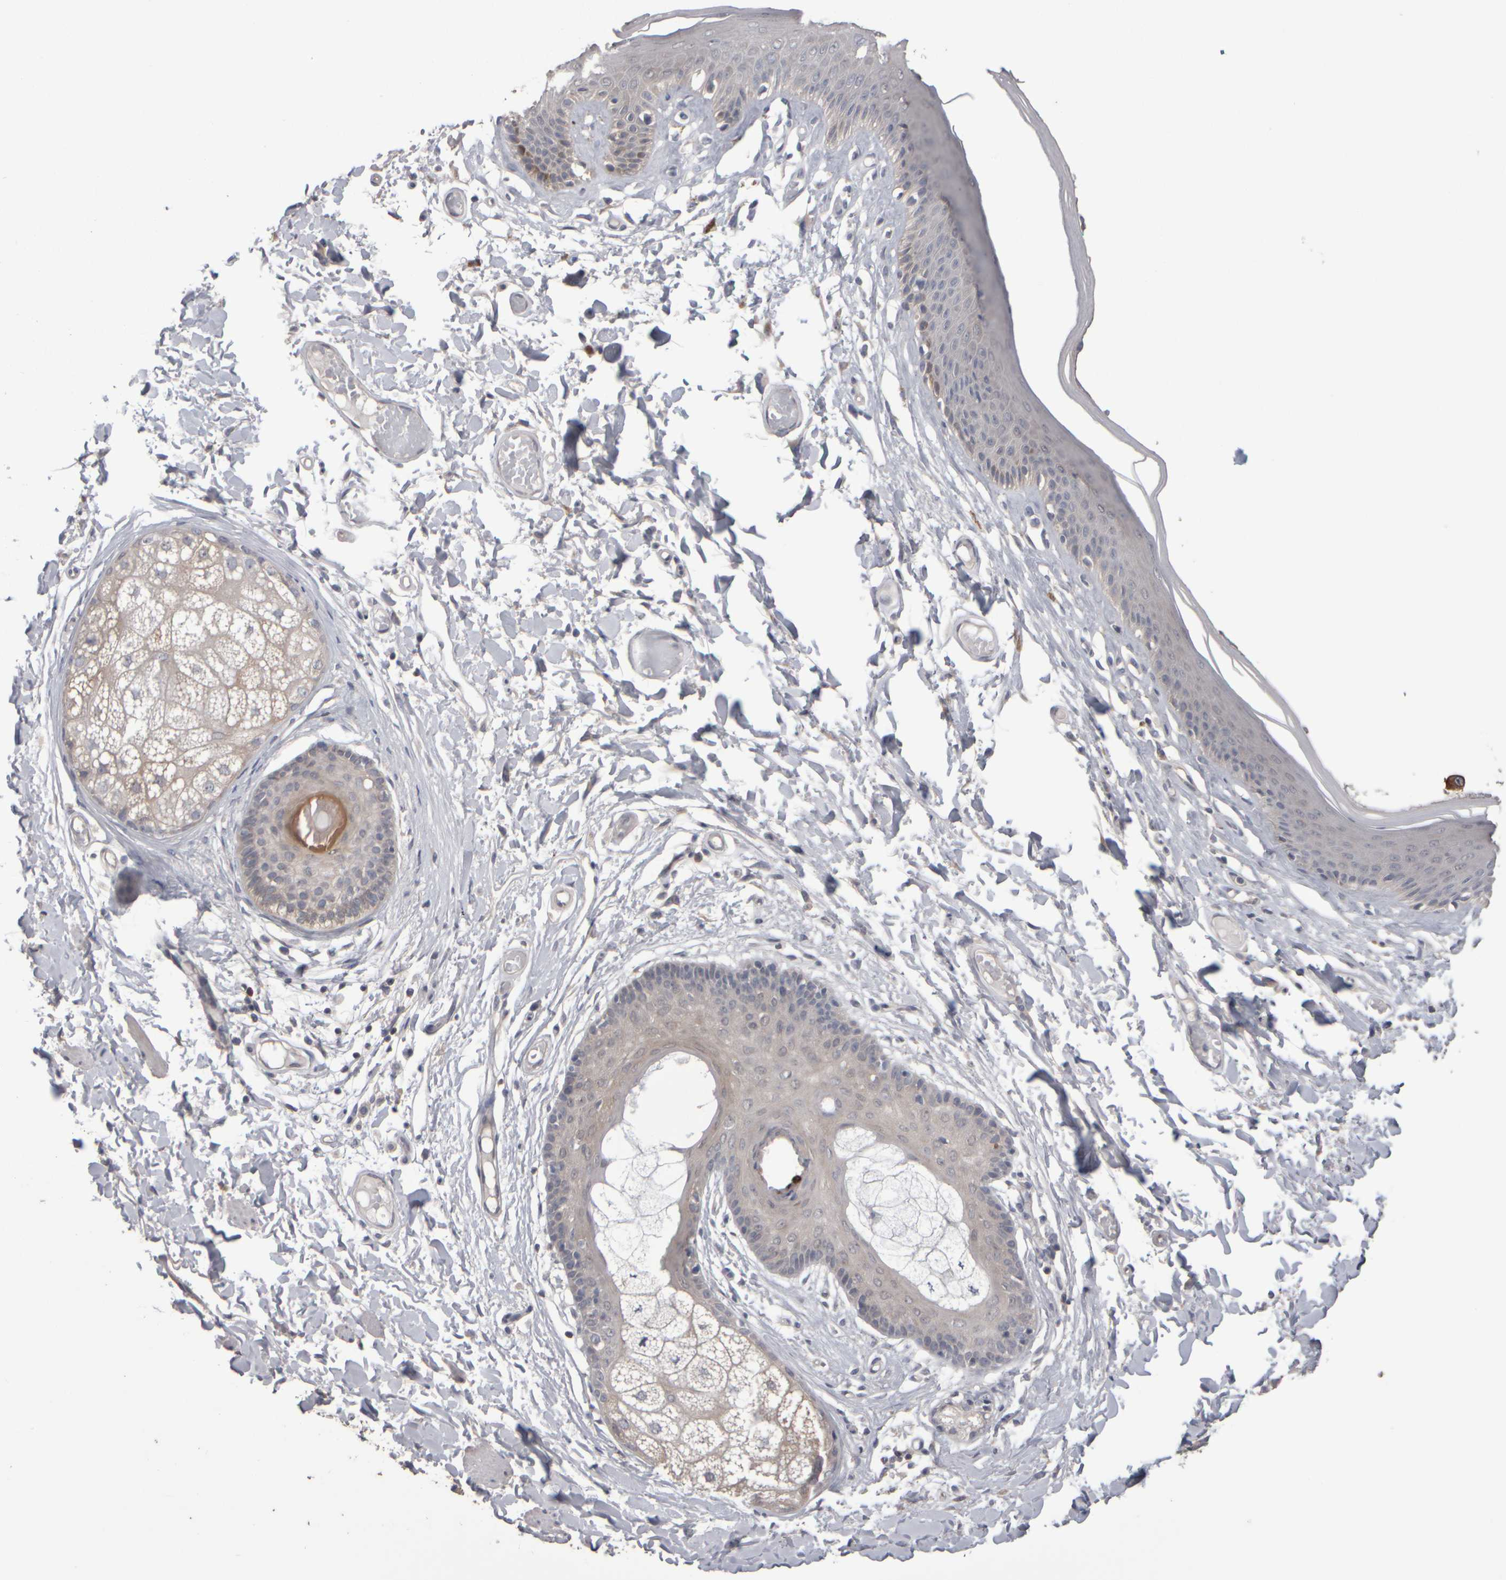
{"staining": {"intensity": "moderate", "quantity": "<25%", "location": "cytoplasmic/membranous"}, "tissue": "skin", "cell_type": "Epidermal cells", "image_type": "normal", "snomed": [{"axis": "morphology", "description": "Normal tissue, NOS"}, {"axis": "topography", "description": "Vulva"}], "caption": "Unremarkable skin displays moderate cytoplasmic/membranous expression in about <25% of epidermal cells, visualized by immunohistochemistry. Nuclei are stained in blue.", "gene": "EPHX2", "patient": {"sex": "female", "age": 73}}